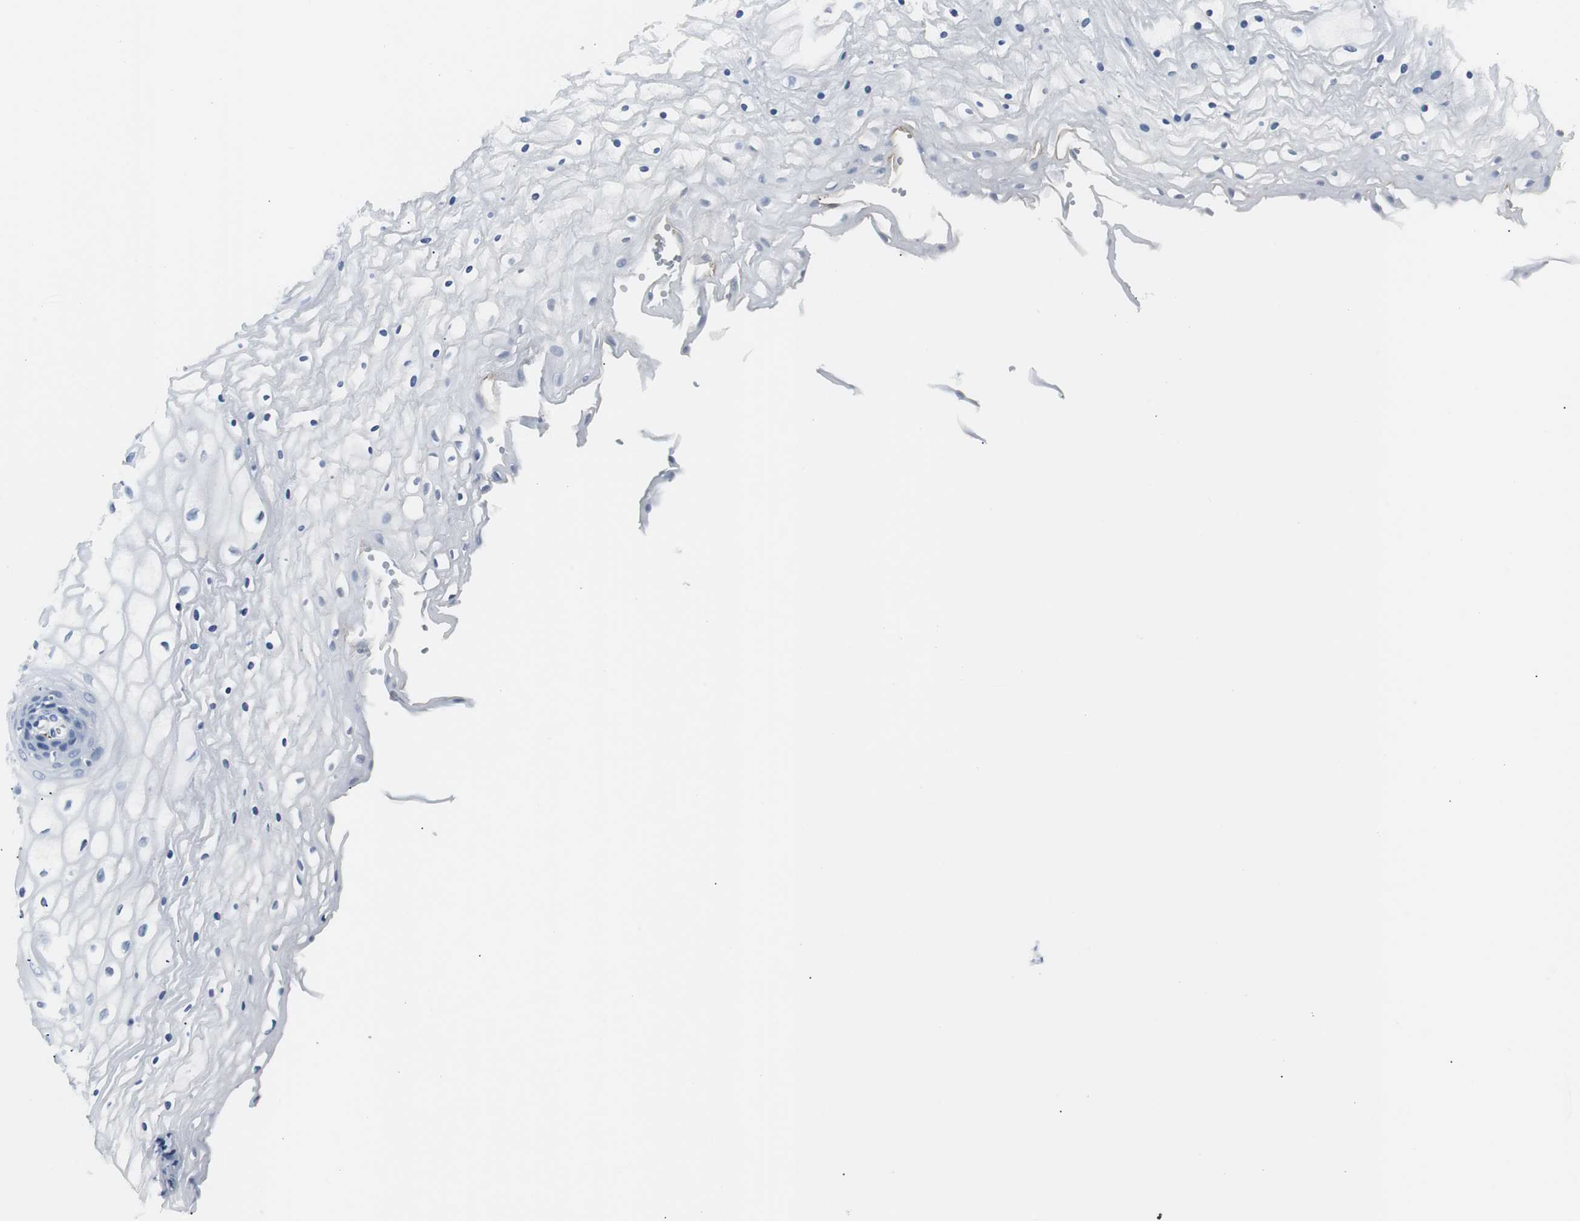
{"staining": {"intensity": "negative", "quantity": "none", "location": "none"}, "tissue": "vagina", "cell_type": "Squamous epithelial cells", "image_type": "normal", "snomed": [{"axis": "morphology", "description": "Normal tissue, NOS"}, {"axis": "topography", "description": "Vagina"}], "caption": "Immunohistochemistry micrograph of normal human vagina stained for a protein (brown), which reveals no positivity in squamous epithelial cells. (DAB (3,3'-diaminobenzidine) IHC with hematoxylin counter stain).", "gene": "RASA1", "patient": {"sex": "female", "age": 34}}